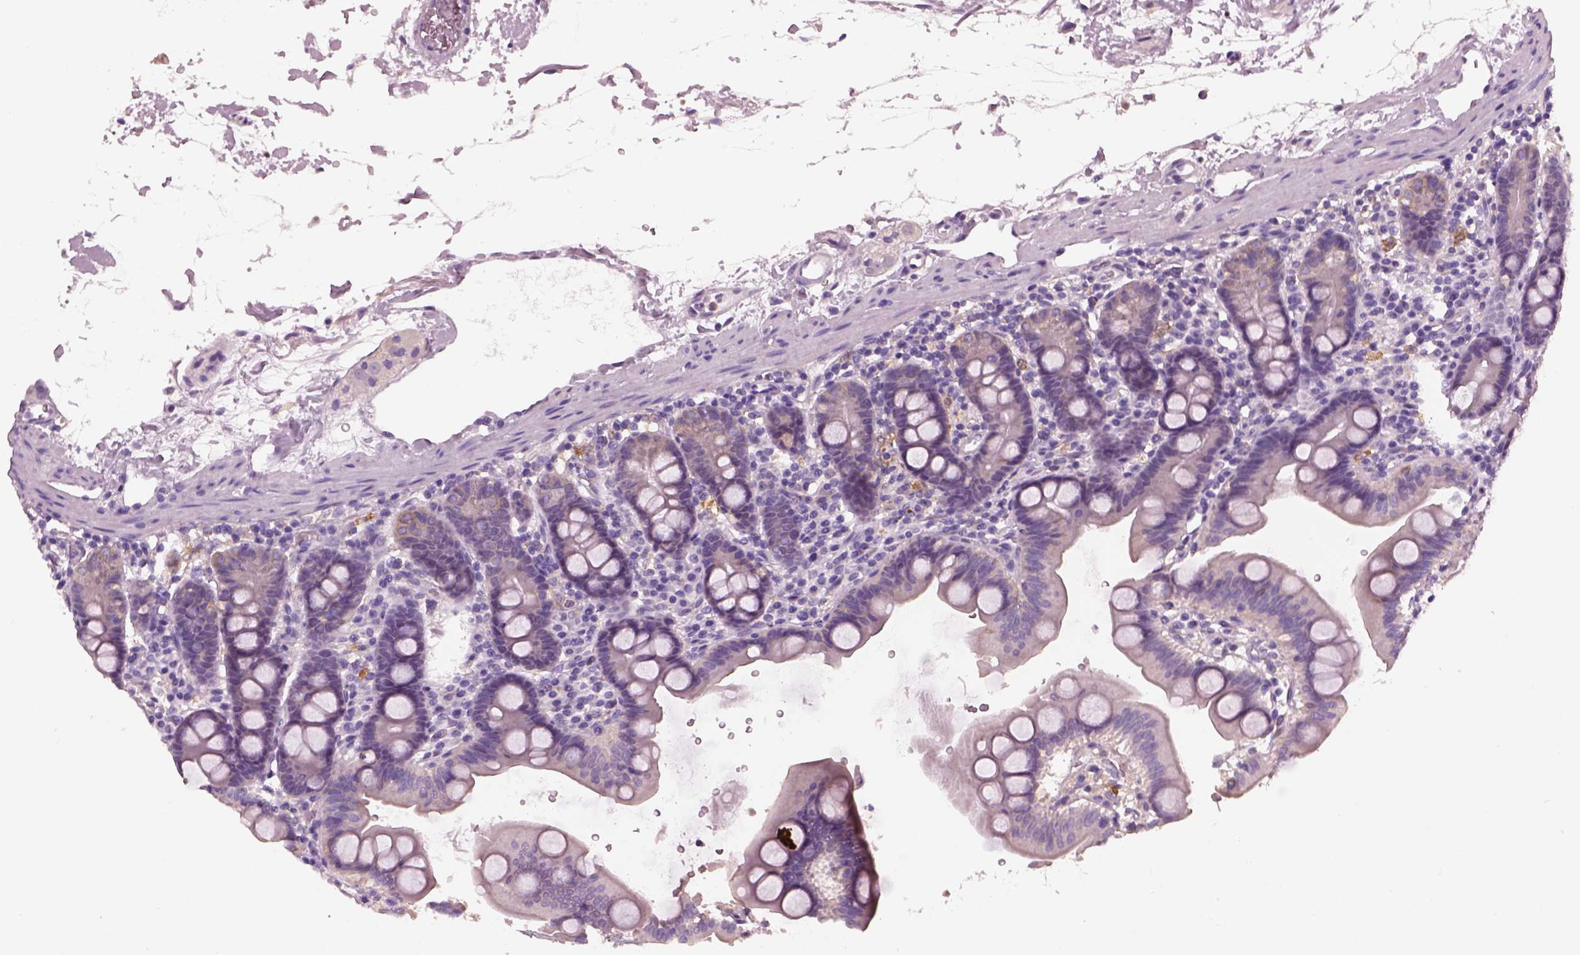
{"staining": {"intensity": "negative", "quantity": "none", "location": "none"}, "tissue": "duodenum", "cell_type": "Glandular cells", "image_type": "normal", "snomed": [{"axis": "morphology", "description": "Normal tissue, NOS"}, {"axis": "topography", "description": "Duodenum"}], "caption": "Human duodenum stained for a protein using immunohistochemistry (IHC) reveals no expression in glandular cells.", "gene": "SHTN1", "patient": {"sex": "male", "age": 59}}